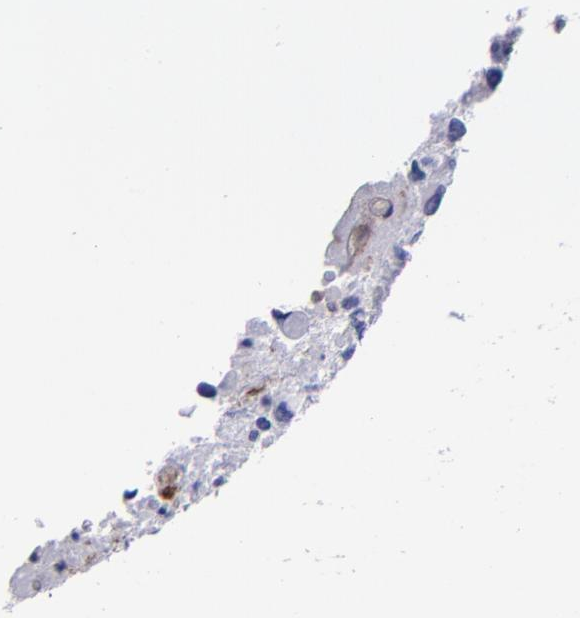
{"staining": {"intensity": "negative", "quantity": "none", "location": "none"}, "tissue": "glioma", "cell_type": "Tumor cells", "image_type": "cancer", "snomed": [{"axis": "morphology", "description": "Glioma, malignant, High grade"}, {"axis": "topography", "description": "Brain"}], "caption": "Immunohistochemistry (IHC) photomicrograph of neoplastic tissue: malignant high-grade glioma stained with DAB shows no significant protein staining in tumor cells.", "gene": "ICAM3", "patient": {"sex": "male", "age": 69}}